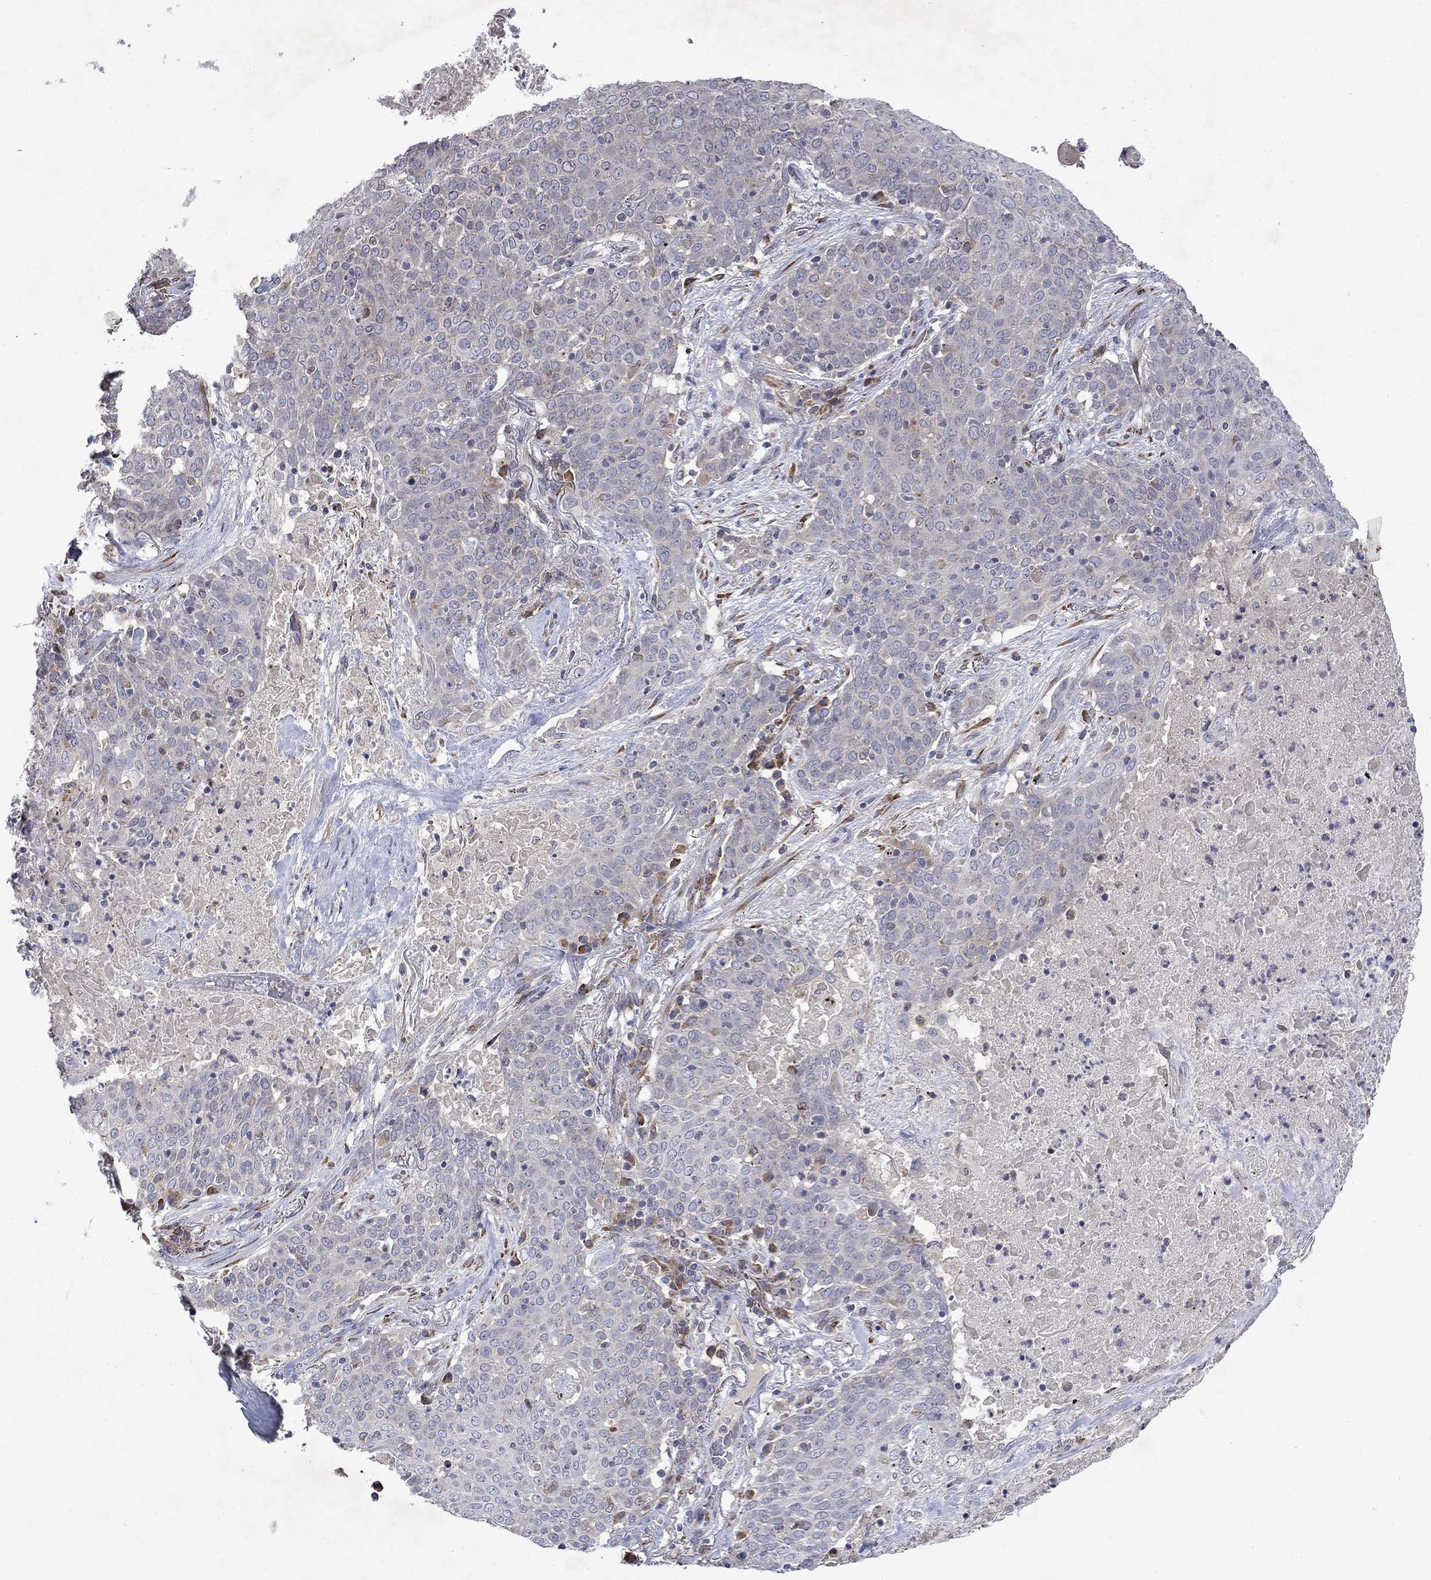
{"staining": {"intensity": "weak", "quantity": "<25%", "location": "cytoplasmic/membranous"}, "tissue": "lung cancer", "cell_type": "Tumor cells", "image_type": "cancer", "snomed": [{"axis": "morphology", "description": "Squamous cell carcinoma, NOS"}, {"axis": "topography", "description": "Lung"}], "caption": "This is a photomicrograph of immunohistochemistry (IHC) staining of lung cancer (squamous cell carcinoma), which shows no expression in tumor cells.", "gene": "TMEM97", "patient": {"sex": "male", "age": 82}}